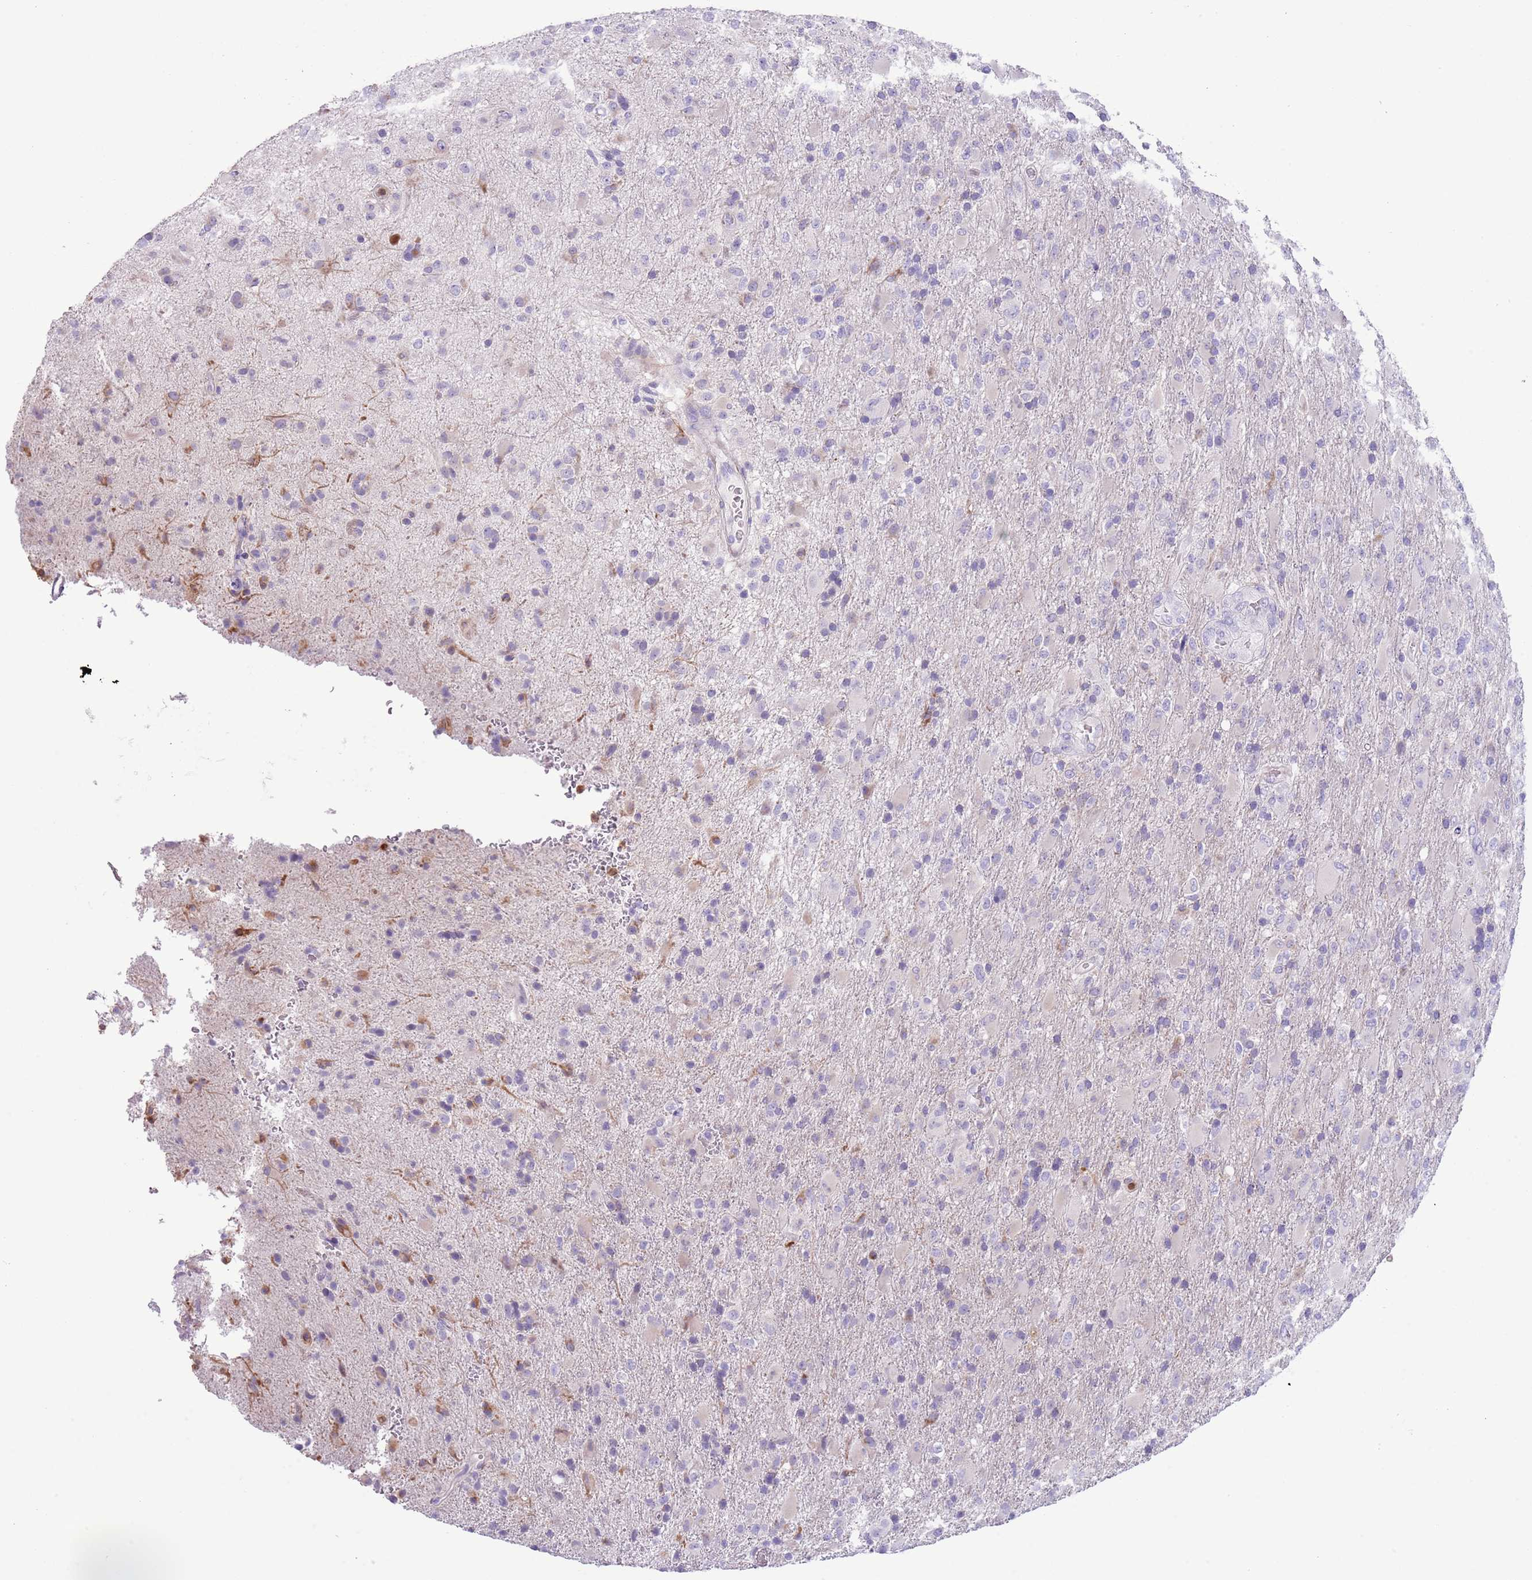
{"staining": {"intensity": "negative", "quantity": "none", "location": "none"}, "tissue": "glioma", "cell_type": "Tumor cells", "image_type": "cancer", "snomed": [{"axis": "morphology", "description": "Glioma, malignant, Low grade"}, {"axis": "topography", "description": "Brain"}], "caption": "IHC histopathology image of neoplastic tissue: human malignant low-grade glioma stained with DAB shows no significant protein staining in tumor cells. (DAB (3,3'-diaminobenzidine) immunohistochemistry (IHC), high magnification).", "gene": "OR6M1", "patient": {"sex": "male", "age": 65}}